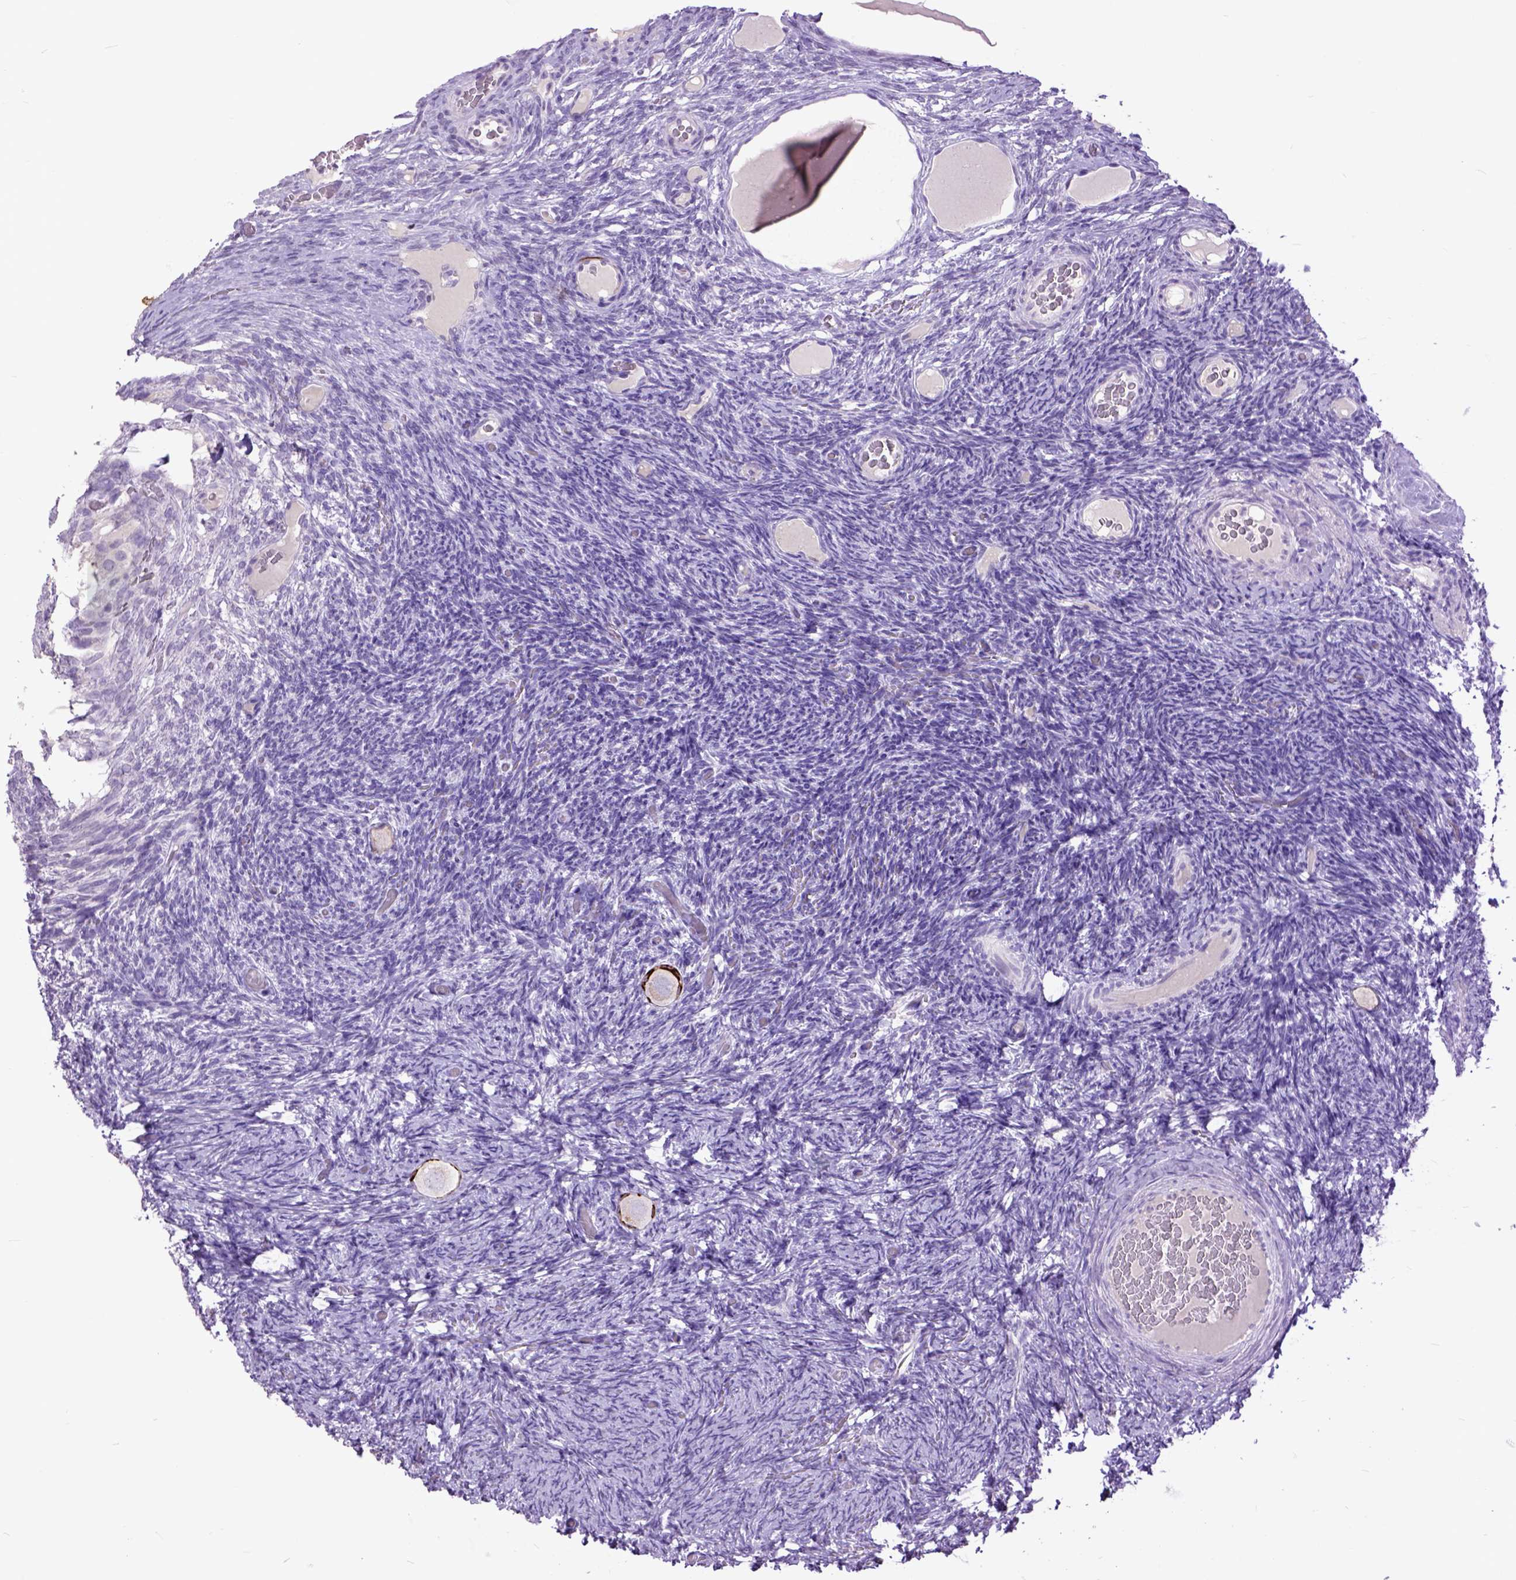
{"staining": {"intensity": "negative", "quantity": "none", "location": "none"}, "tissue": "ovary", "cell_type": "Follicle cells", "image_type": "normal", "snomed": [{"axis": "morphology", "description": "Normal tissue, NOS"}, {"axis": "topography", "description": "Ovary"}], "caption": "Ovary was stained to show a protein in brown. There is no significant positivity in follicle cells.", "gene": "RAB25", "patient": {"sex": "female", "age": 34}}